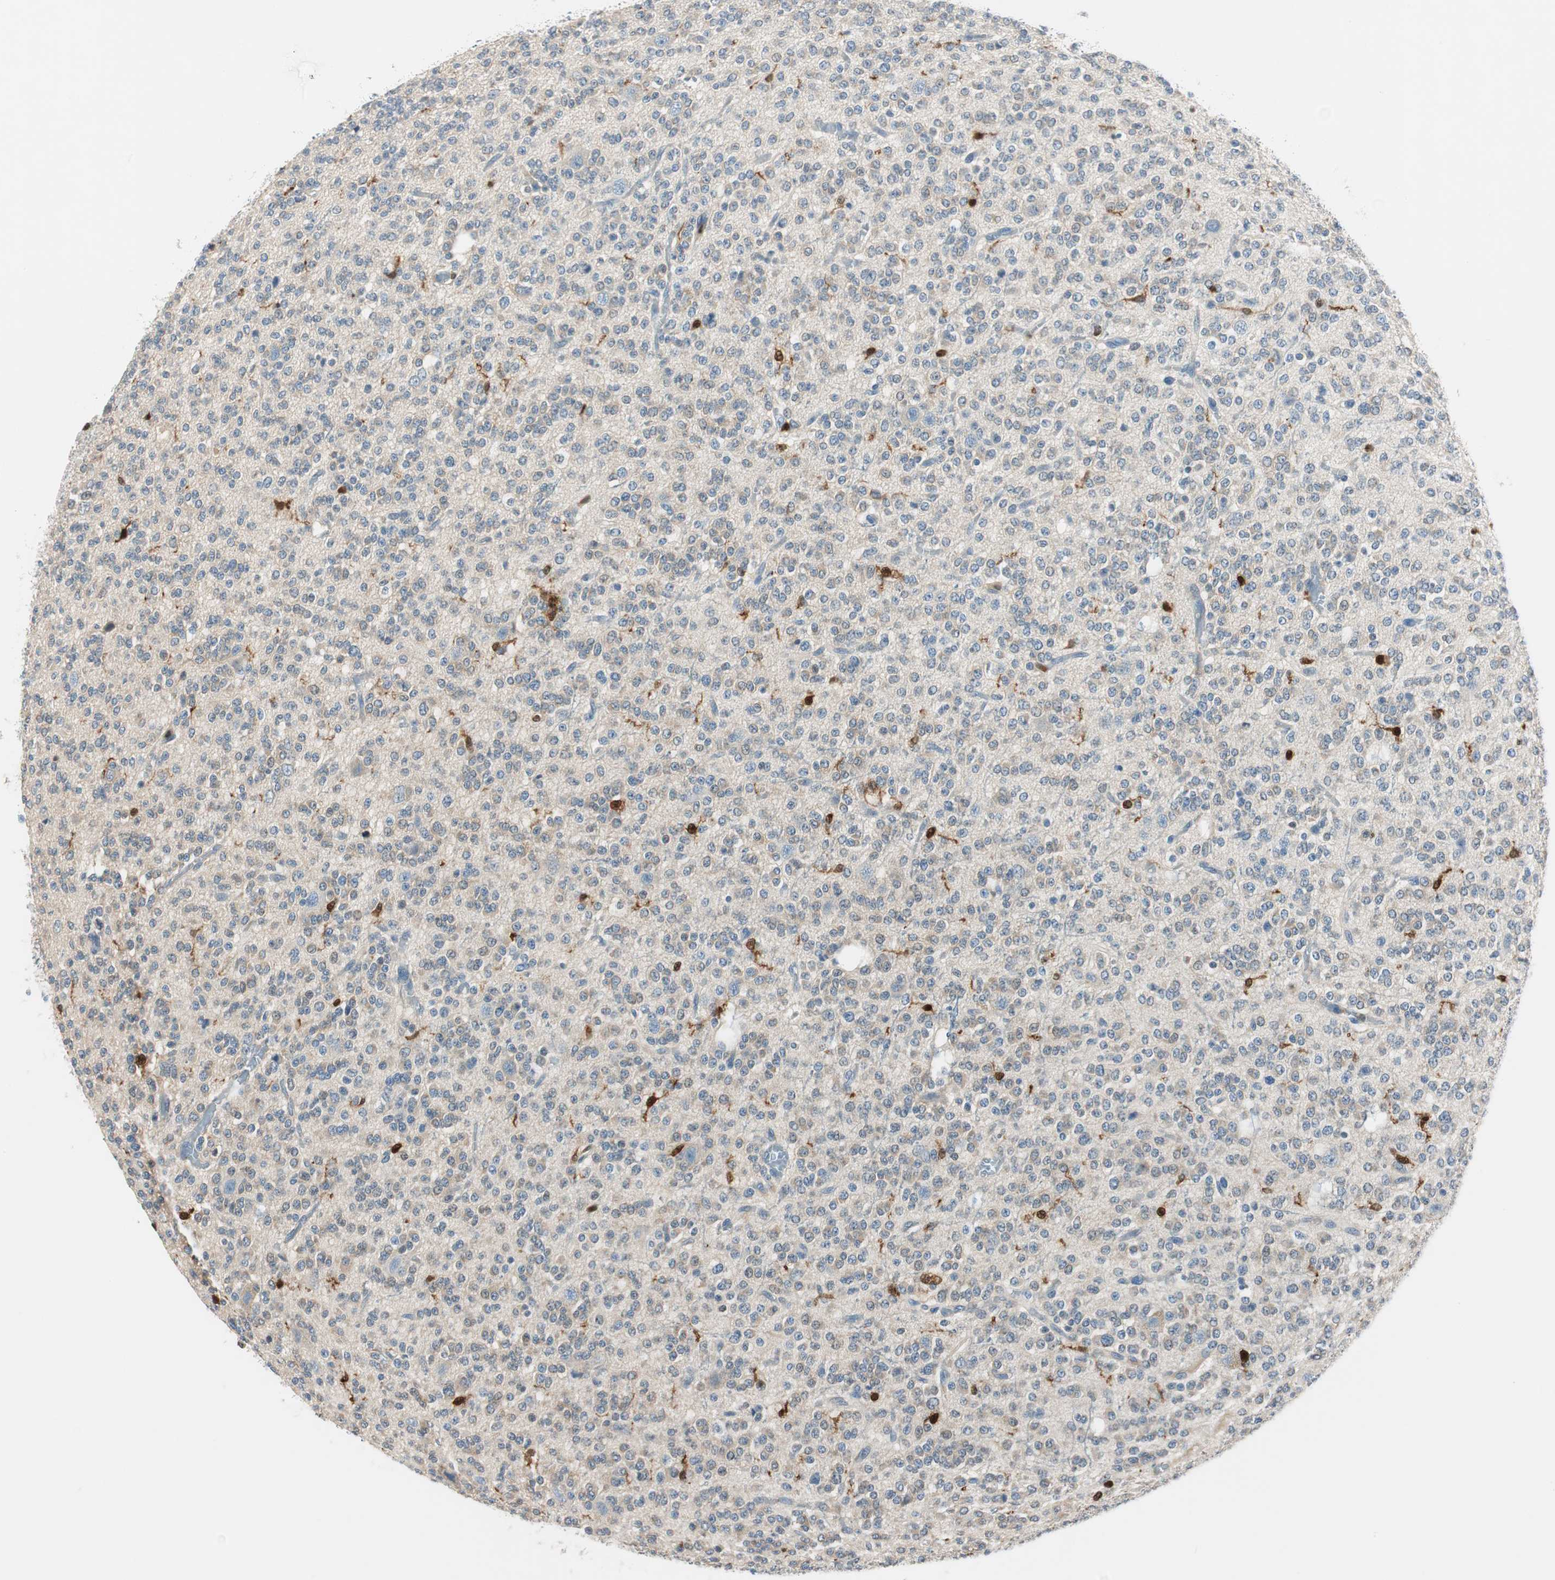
{"staining": {"intensity": "weak", "quantity": "<25%", "location": "cytoplasmic/membranous"}, "tissue": "glioma", "cell_type": "Tumor cells", "image_type": "cancer", "snomed": [{"axis": "morphology", "description": "Glioma, malignant, Low grade"}, {"axis": "topography", "description": "Brain"}], "caption": "Protein analysis of malignant glioma (low-grade) demonstrates no significant expression in tumor cells.", "gene": "COTL1", "patient": {"sex": "male", "age": 38}}